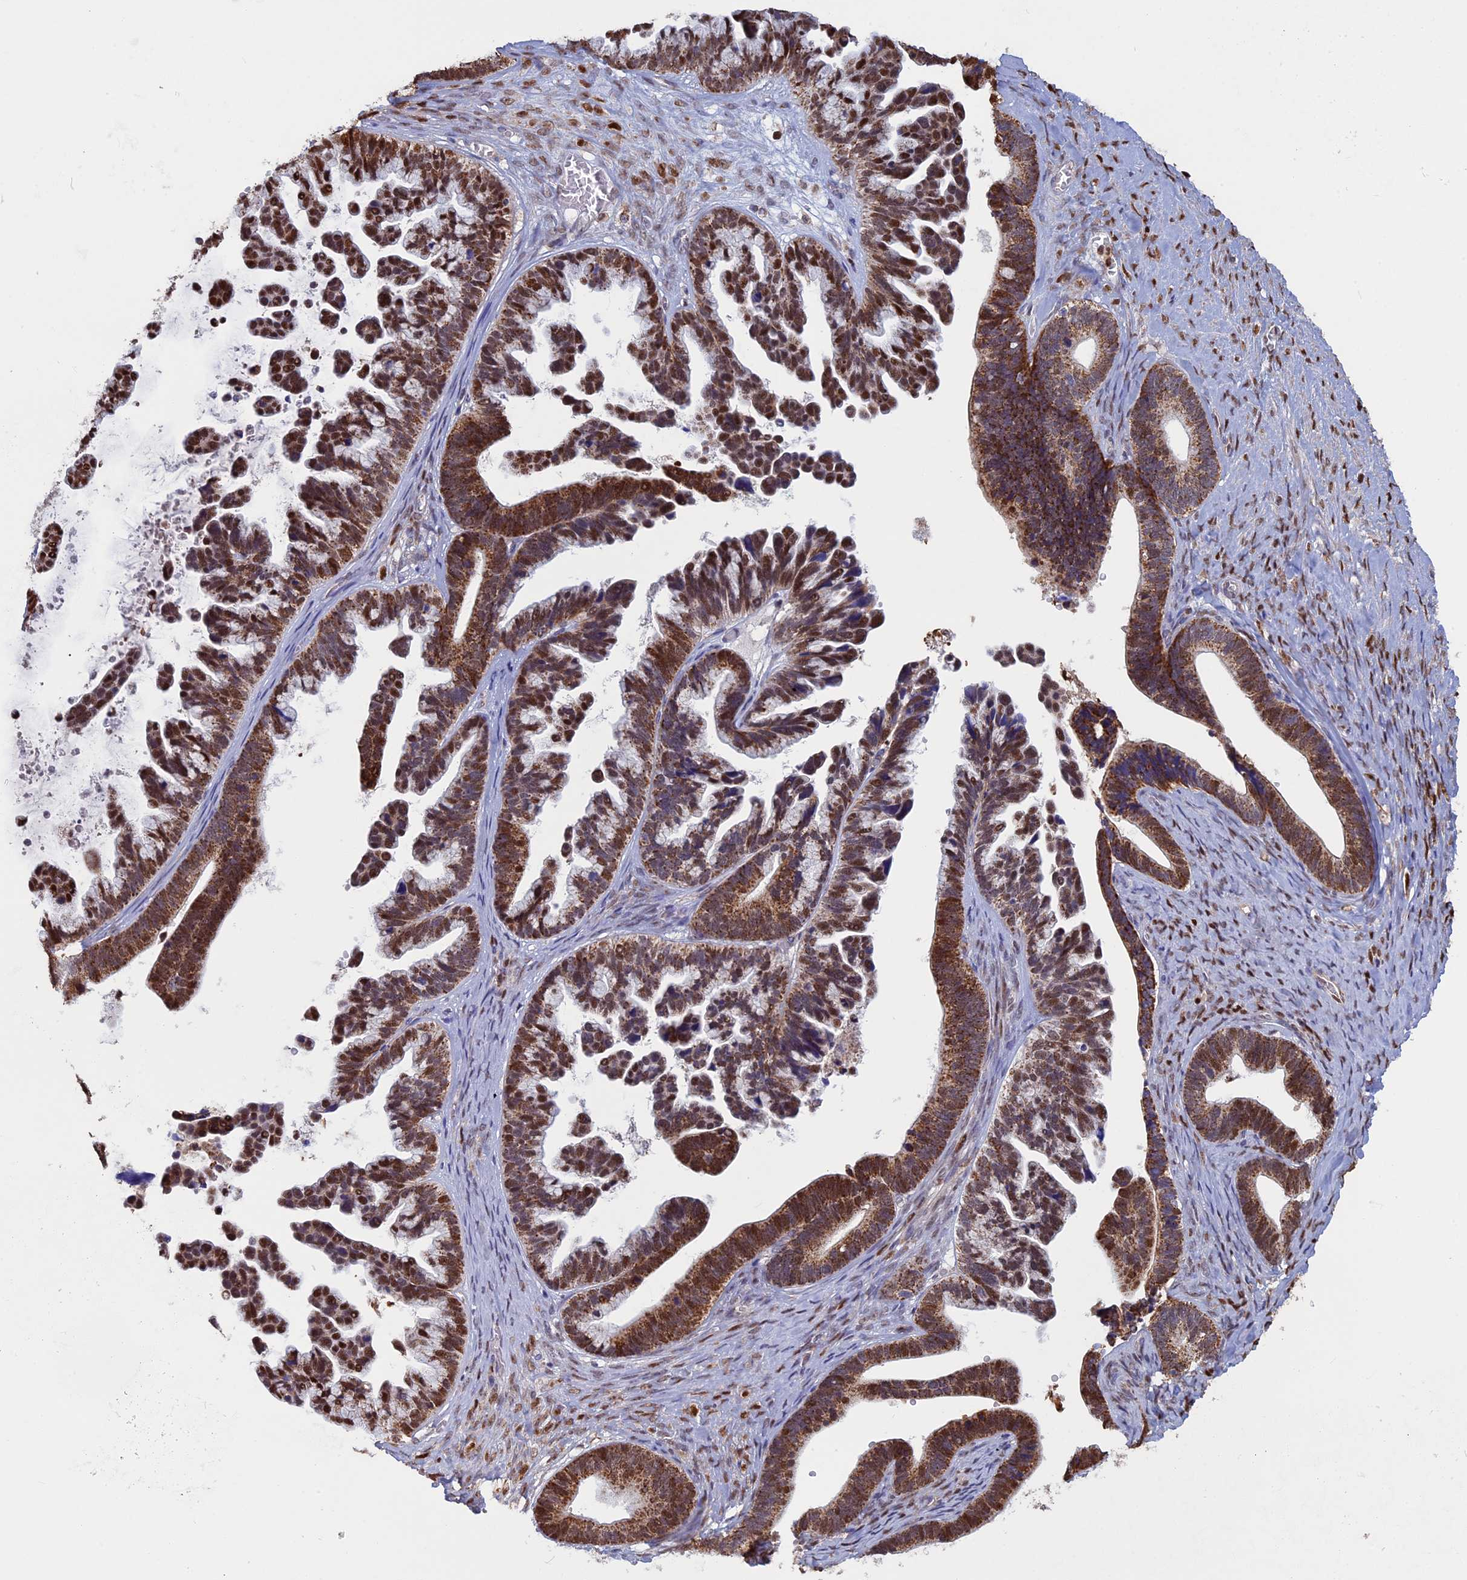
{"staining": {"intensity": "moderate", "quantity": ">75%", "location": "cytoplasmic/membranous"}, "tissue": "ovarian cancer", "cell_type": "Tumor cells", "image_type": "cancer", "snomed": [{"axis": "morphology", "description": "Cystadenocarcinoma, serous, NOS"}, {"axis": "topography", "description": "Ovary"}], "caption": "Tumor cells reveal medium levels of moderate cytoplasmic/membranous positivity in approximately >75% of cells in ovarian cancer.", "gene": "ACSS1", "patient": {"sex": "female", "age": 56}}